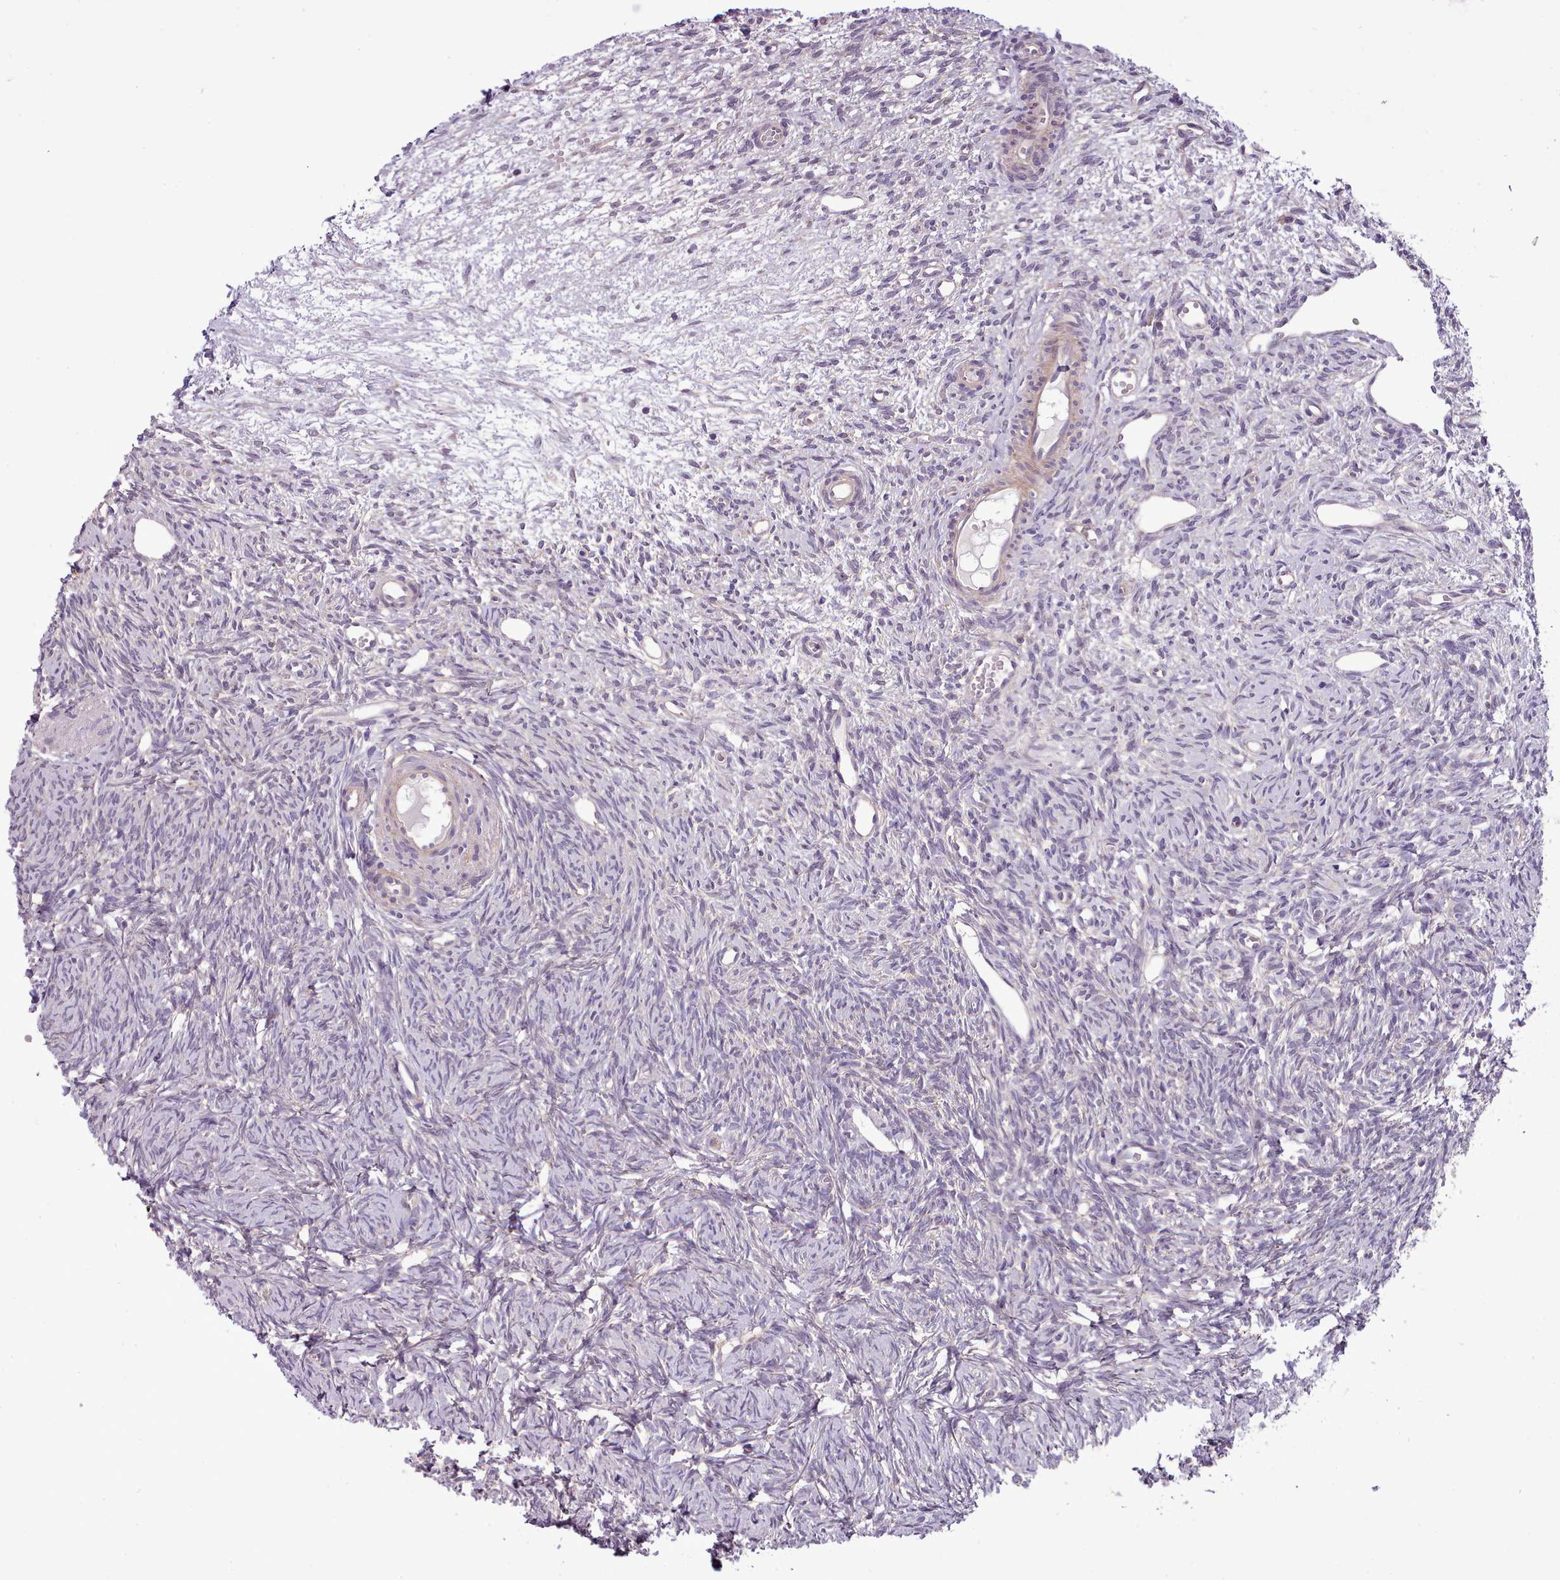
{"staining": {"intensity": "negative", "quantity": "none", "location": "none"}, "tissue": "ovary", "cell_type": "Follicle cells", "image_type": "normal", "snomed": [{"axis": "morphology", "description": "Normal tissue, NOS"}, {"axis": "topography", "description": "Ovary"}], "caption": "An IHC histopathology image of benign ovary is shown. There is no staining in follicle cells of ovary. The staining was performed using DAB to visualize the protein expression in brown, while the nuclei were stained in blue with hematoxylin (Magnification: 20x).", "gene": "SETX", "patient": {"sex": "female", "age": 51}}